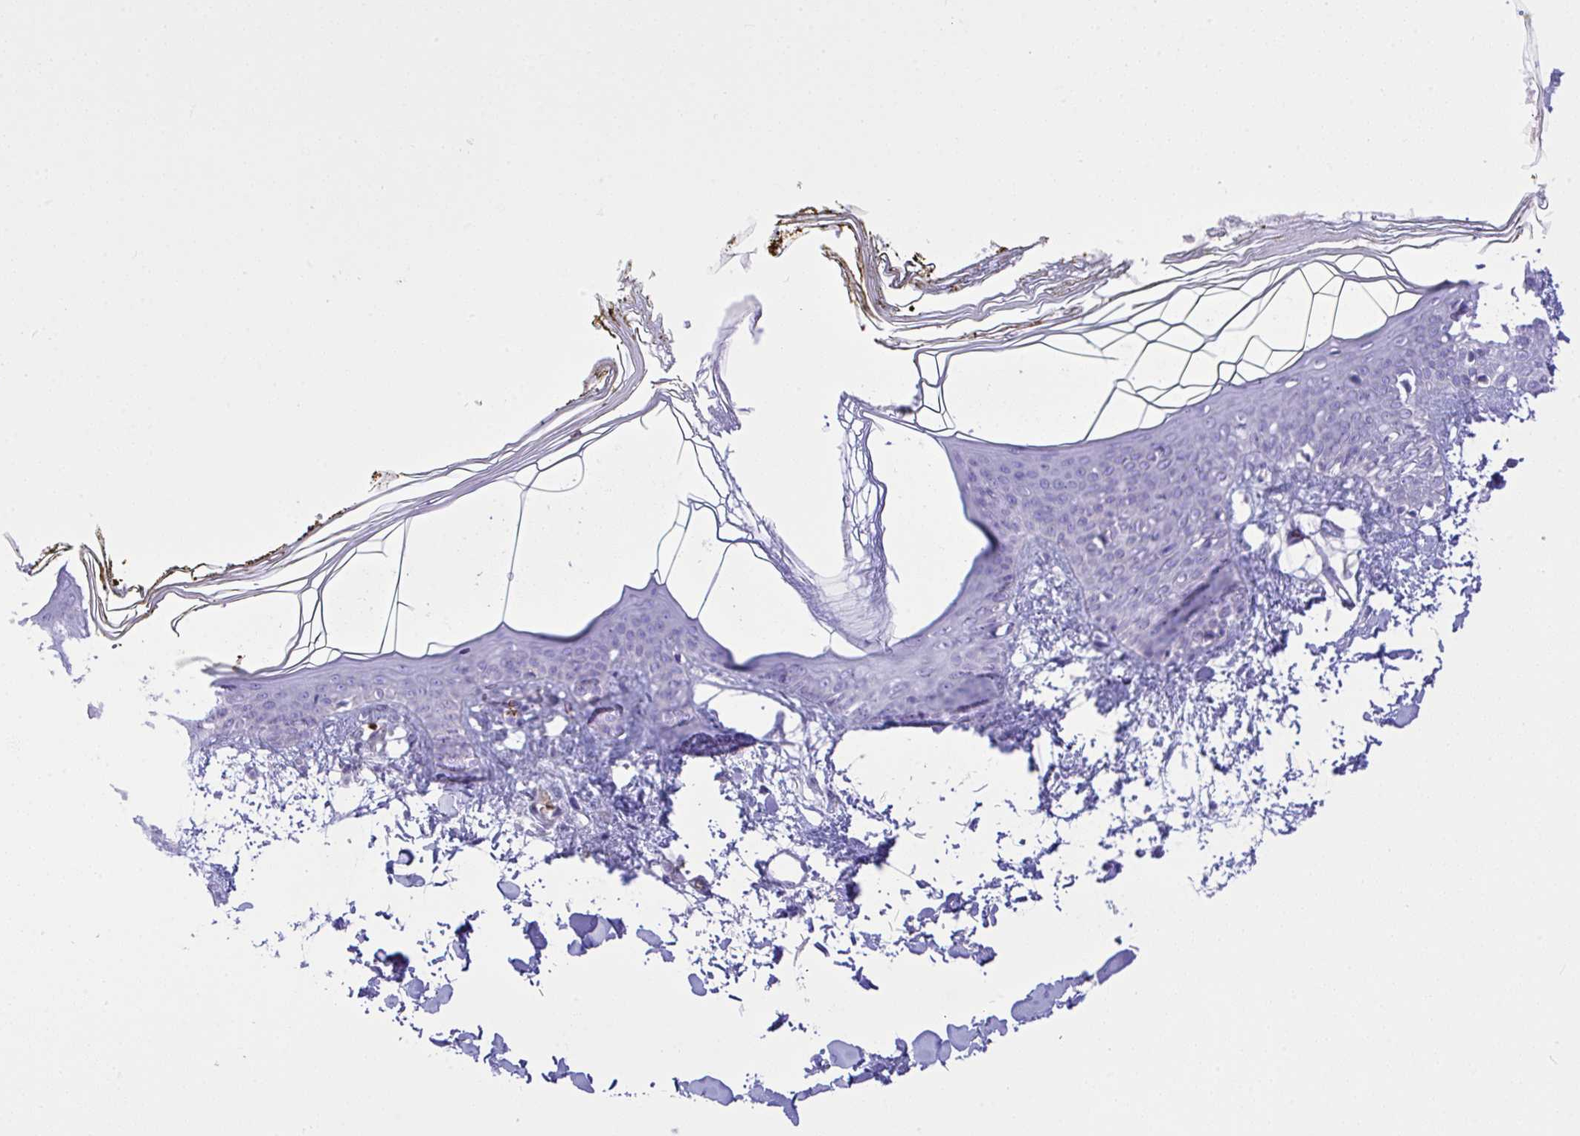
{"staining": {"intensity": "negative", "quantity": "none", "location": "none"}, "tissue": "skin", "cell_type": "Fibroblasts", "image_type": "normal", "snomed": [{"axis": "morphology", "description": "Normal tissue, NOS"}, {"axis": "topography", "description": "Skin"}], "caption": "This photomicrograph is of benign skin stained with IHC to label a protein in brown with the nuclei are counter-stained blue. There is no expression in fibroblasts. (DAB immunohistochemistry (IHC) with hematoxylin counter stain).", "gene": "ZNF221", "patient": {"sex": "female", "age": 34}}